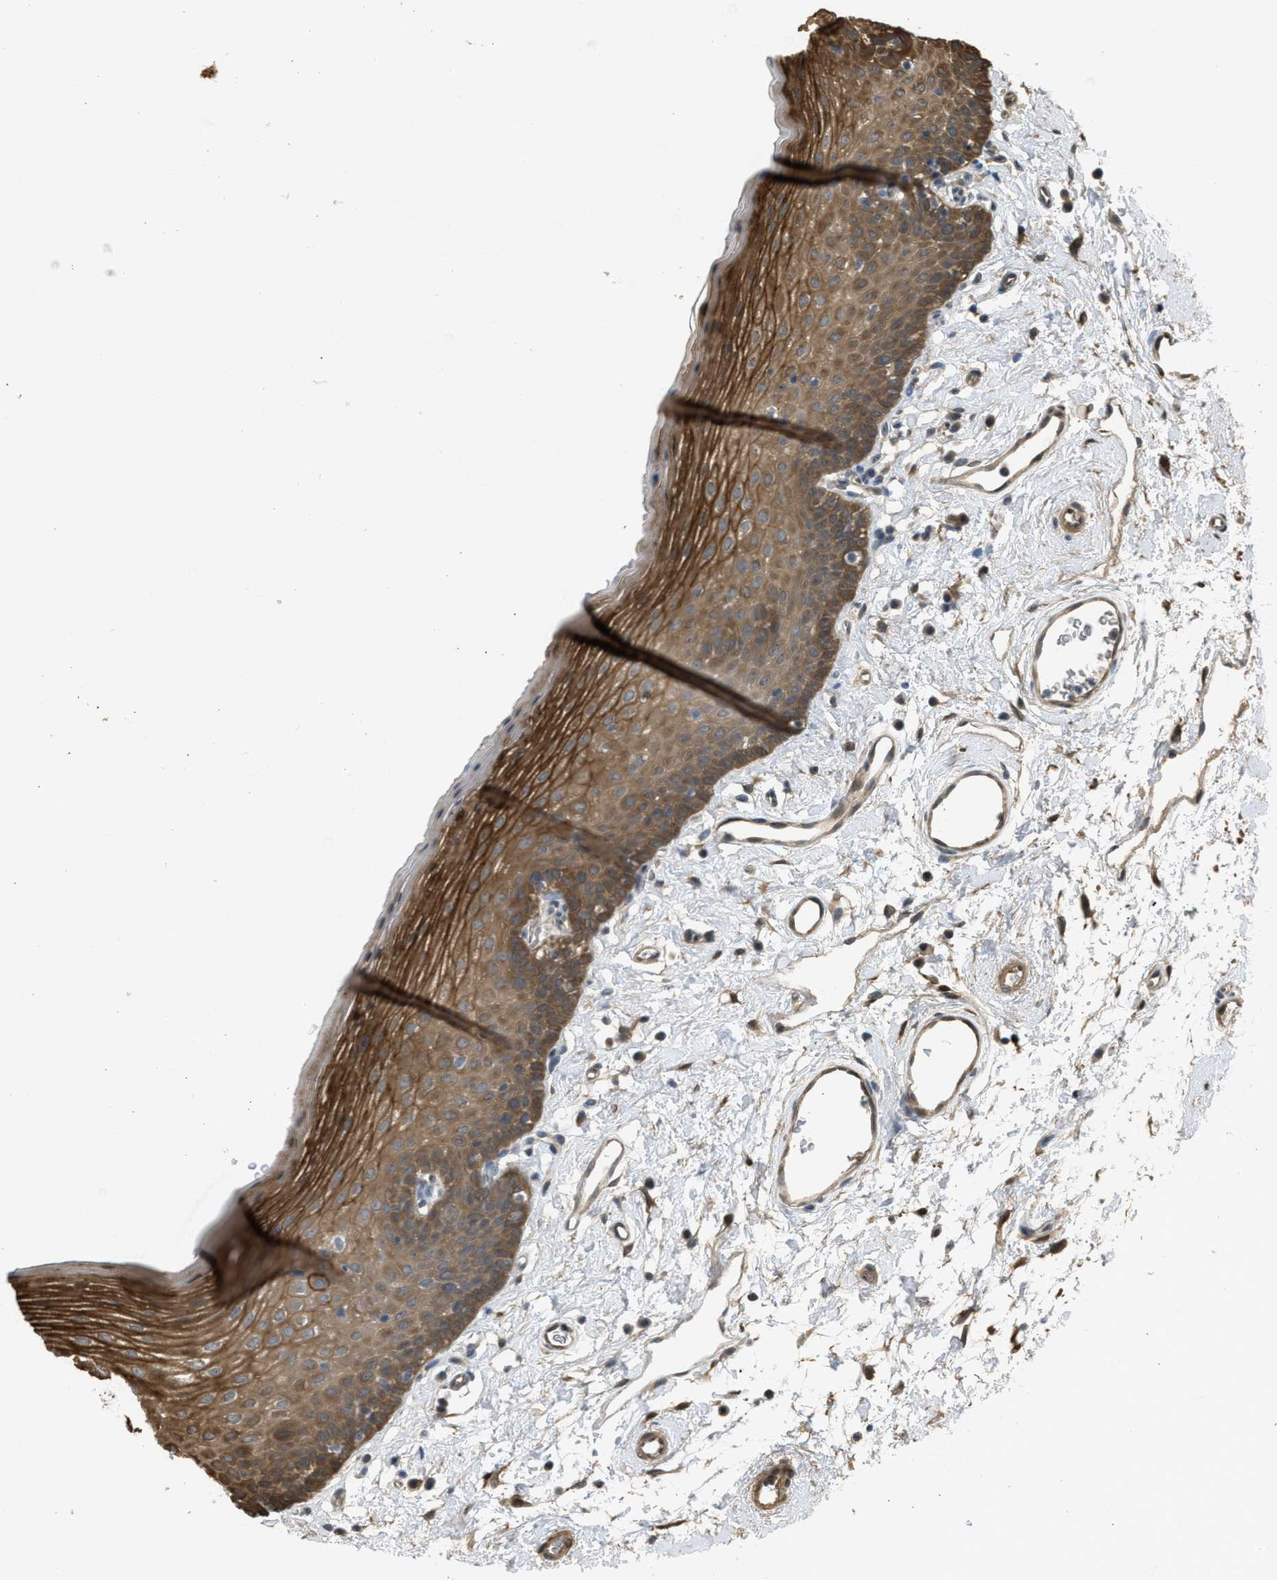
{"staining": {"intensity": "moderate", "quantity": ">75%", "location": "cytoplasmic/membranous"}, "tissue": "oral mucosa", "cell_type": "Squamous epithelial cells", "image_type": "normal", "snomed": [{"axis": "morphology", "description": "Normal tissue, NOS"}, {"axis": "topography", "description": "Oral tissue"}], "caption": "Benign oral mucosa was stained to show a protein in brown. There is medium levels of moderate cytoplasmic/membranous positivity in about >75% of squamous epithelial cells. The protein of interest is shown in brown color, while the nuclei are stained blue.", "gene": "BAG3", "patient": {"sex": "male", "age": 66}}